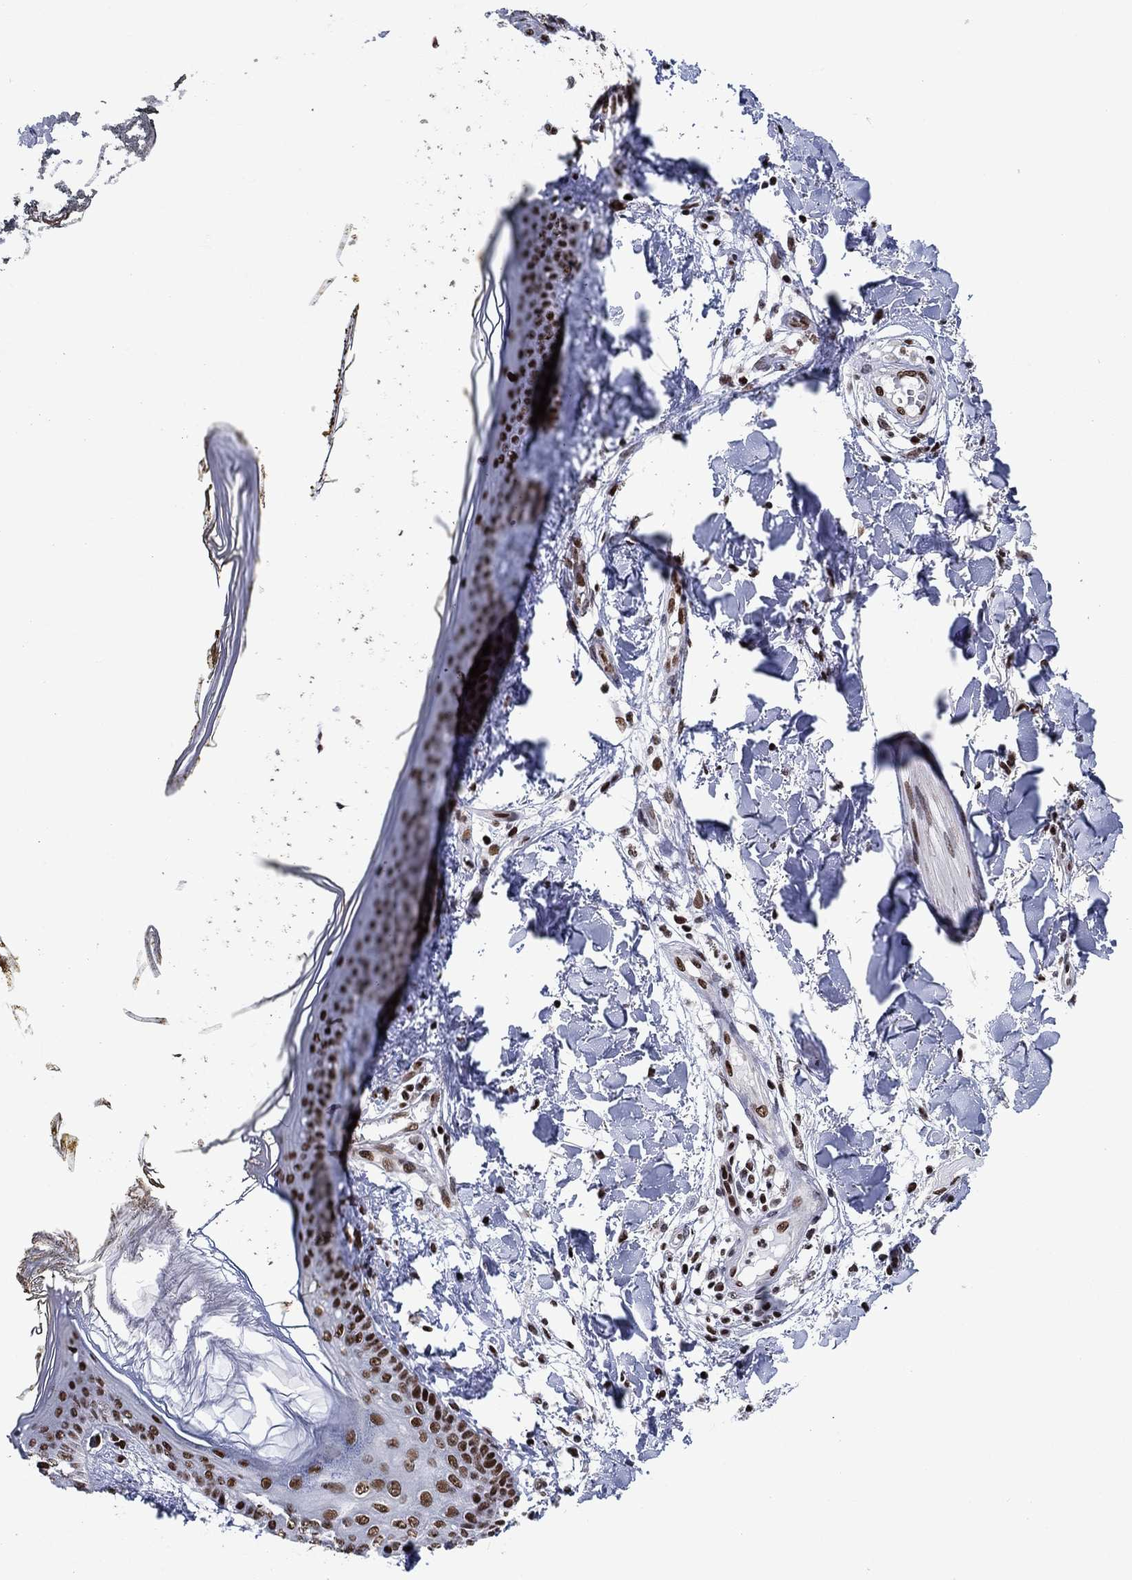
{"staining": {"intensity": "strong", "quantity": "<25%", "location": "nuclear"}, "tissue": "skin", "cell_type": "Fibroblasts", "image_type": "normal", "snomed": [{"axis": "morphology", "description": "Normal tissue, NOS"}, {"axis": "topography", "description": "Skin"}], "caption": "Skin stained with DAB (3,3'-diaminobenzidine) immunohistochemistry (IHC) reveals medium levels of strong nuclear positivity in approximately <25% of fibroblasts. (brown staining indicates protein expression, while blue staining denotes nuclei).", "gene": "RPRD1B", "patient": {"sex": "female", "age": 34}}